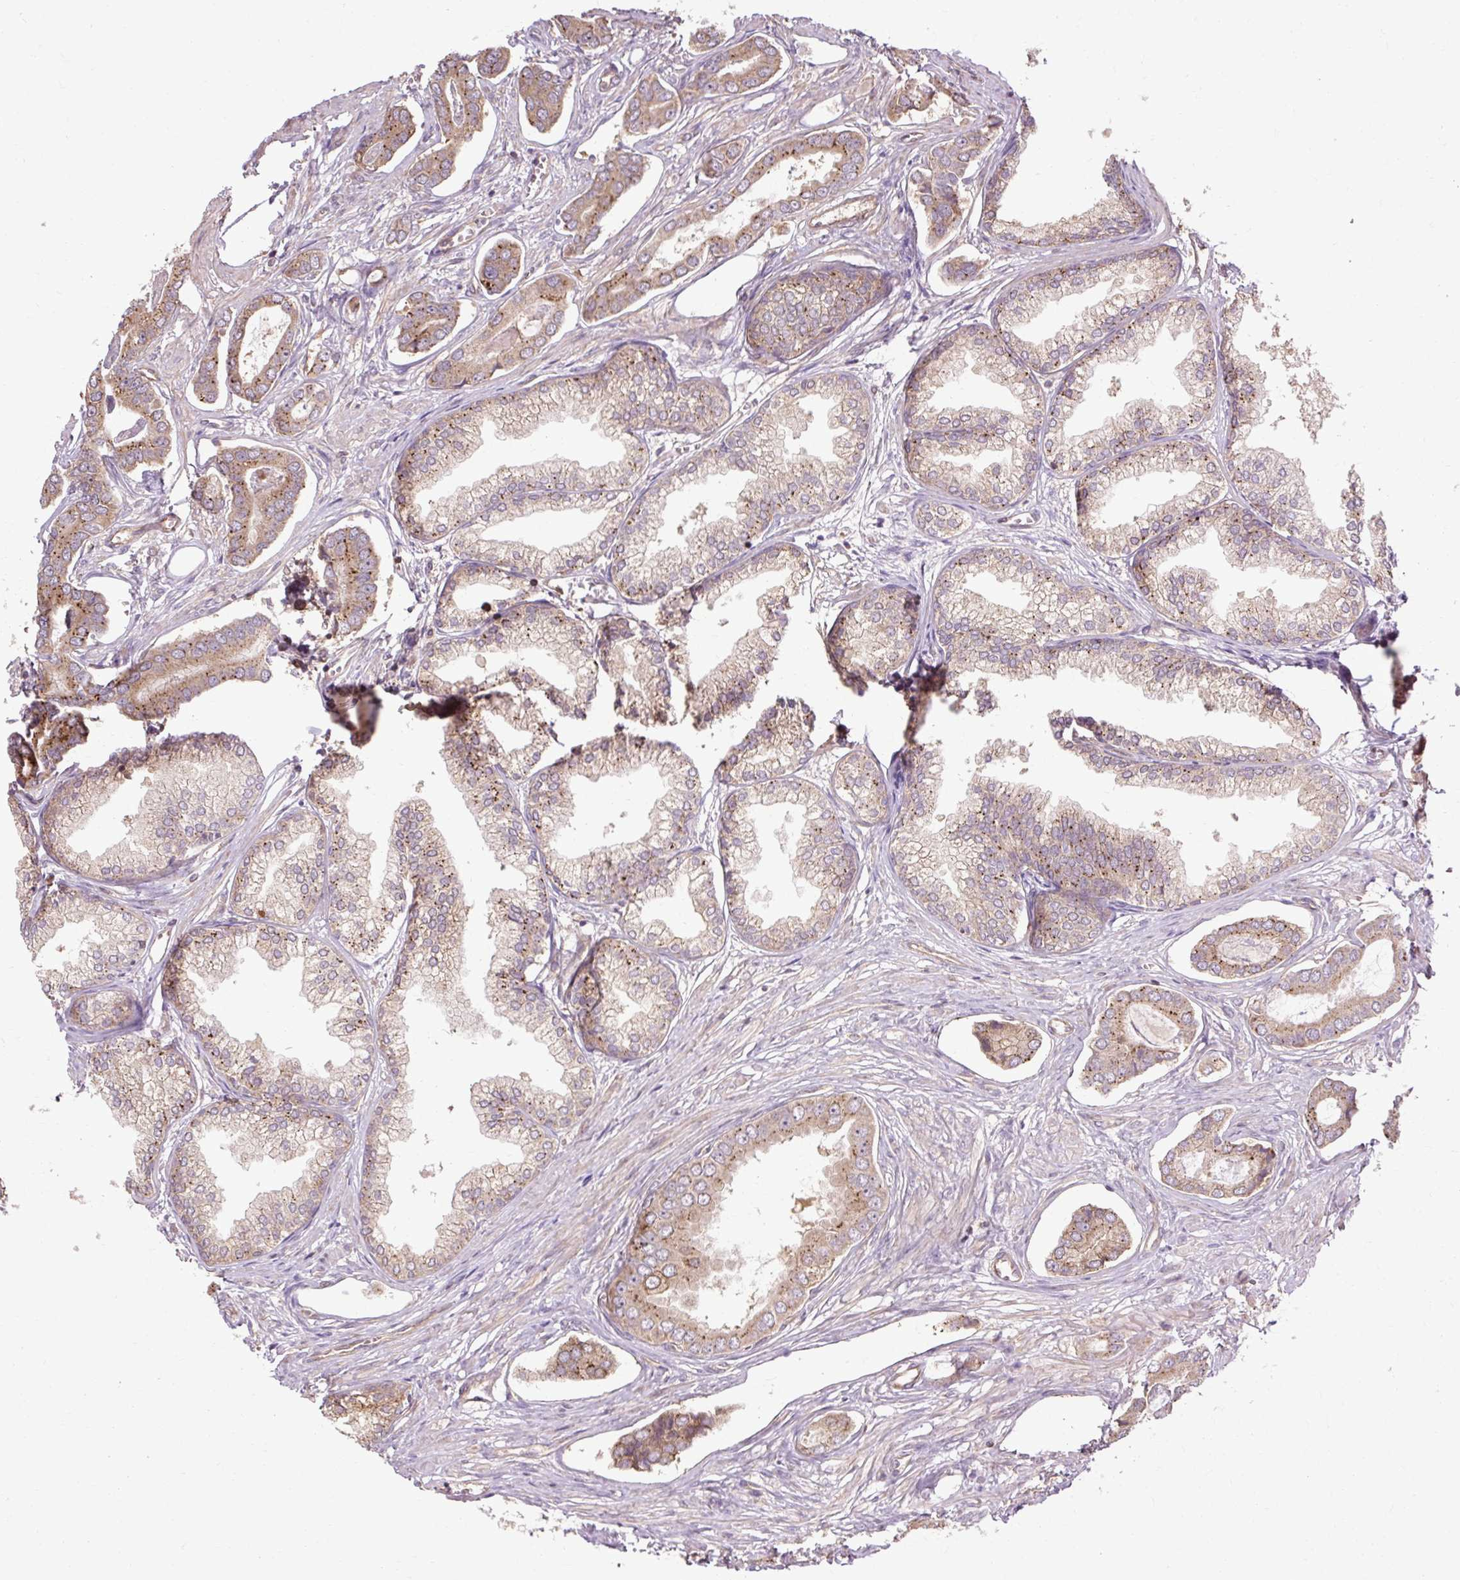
{"staining": {"intensity": "moderate", "quantity": ">75%", "location": "cytoplasmic/membranous"}, "tissue": "prostate cancer", "cell_type": "Tumor cells", "image_type": "cancer", "snomed": [{"axis": "morphology", "description": "Adenocarcinoma, NOS"}, {"axis": "topography", "description": "Prostate and seminal vesicle, NOS"}], "caption": "The immunohistochemical stain shows moderate cytoplasmic/membranous expression in tumor cells of prostate cancer (adenocarcinoma) tissue.", "gene": "FLRT1", "patient": {"sex": "male", "age": 76}}